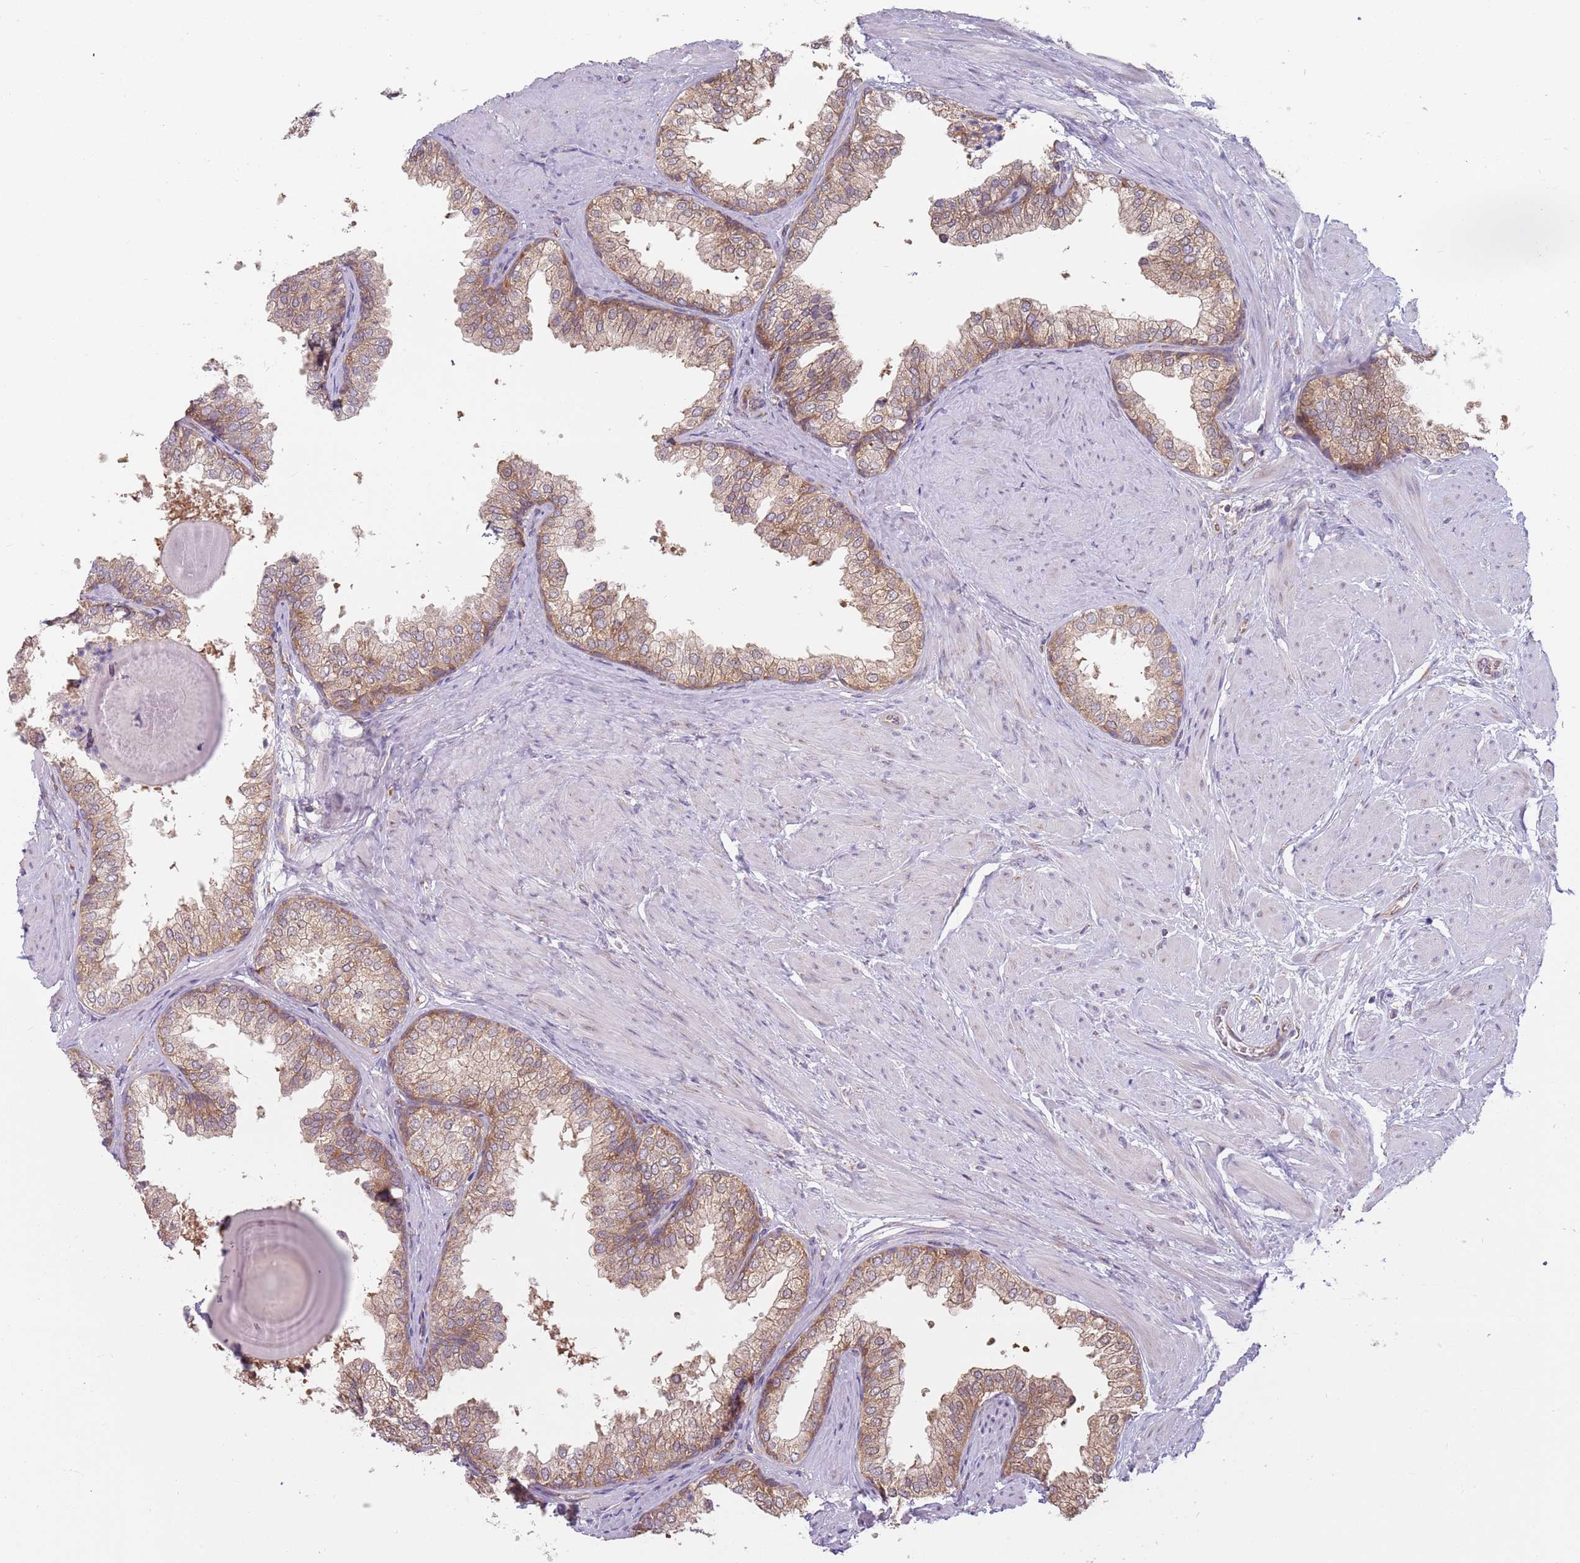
{"staining": {"intensity": "moderate", "quantity": ">75%", "location": "cytoplasmic/membranous"}, "tissue": "prostate", "cell_type": "Glandular cells", "image_type": "normal", "snomed": [{"axis": "morphology", "description": "Normal tissue, NOS"}, {"axis": "topography", "description": "Prostate"}], "caption": "Glandular cells reveal moderate cytoplasmic/membranous staining in about >75% of cells in normal prostate.", "gene": "RPL17", "patient": {"sex": "male", "age": 48}}